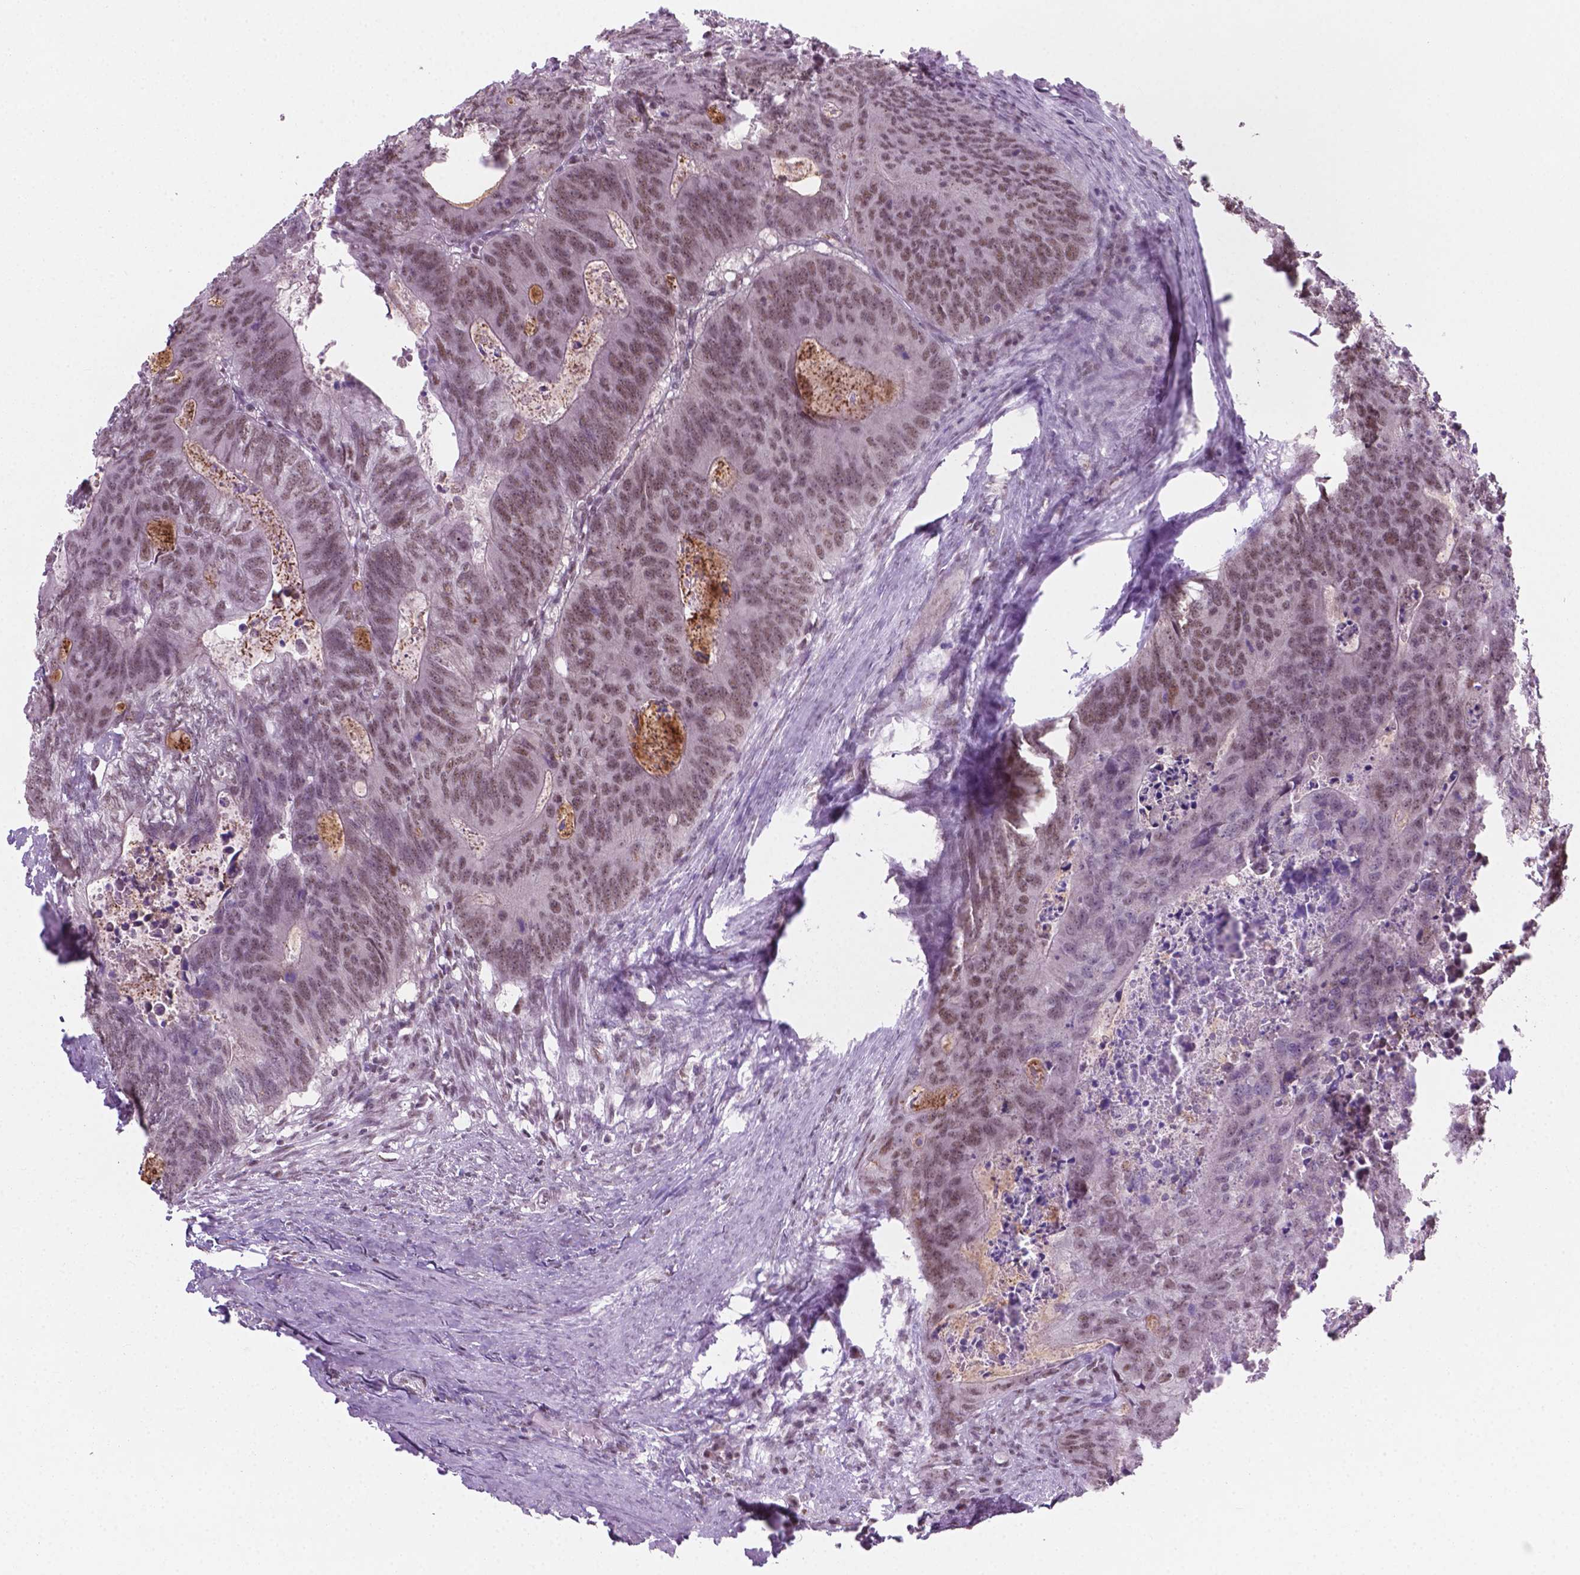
{"staining": {"intensity": "moderate", "quantity": ">75%", "location": "cytoplasmic/membranous,nuclear"}, "tissue": "colorectal cancer", "cell_type": "Tumor cells", "image_type": "cancer", "snomed": [{"axis": "morphology", "description": "Adenocarcinoma, NOS"}, {"axis": "topography", "description": "Colon"}], "caption": "Brown immunohistochemical staining in colorectal cancer displays moderate cytoplasmic/membranous and nuclear expression in approximately >75% of tumor cells.", "gene": "PHAX", "patient": {"sex": "male", "age": 67}}